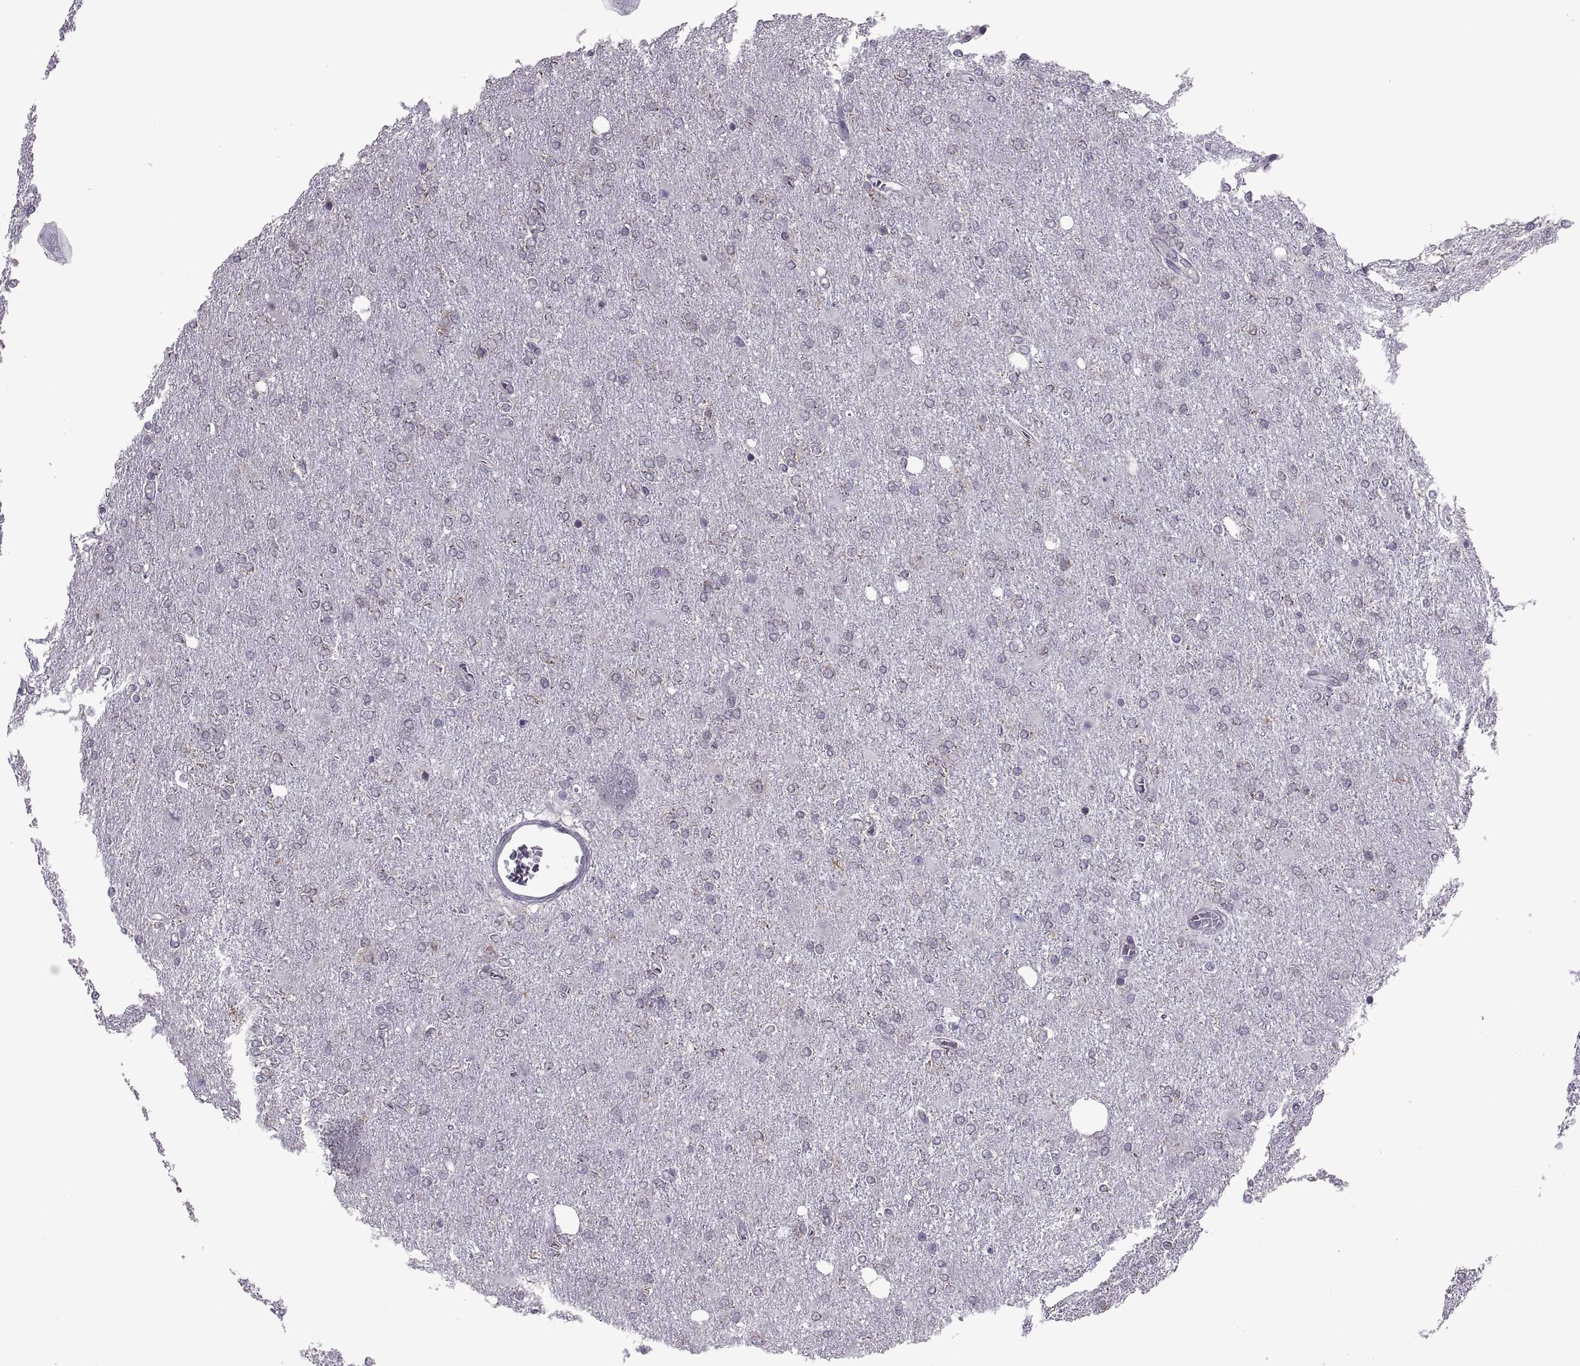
{"staining": {"intensity": "negative", "quantity": "none", "location": "none"}, "tissue": "glioma", "cell_type": "Tumor cells", "image_type": "cancer", "snomed": [{"axis": "morphology", "description": "Glioma, malignant, High grade"}, {"axis": "topography", "description": "Cerebral cortex"}], "caption": "Immunohistochemistry of human malignant high-grade glioma shows no staining in tumor cells.", "gene": "PABPC1", "patient": {"sex": "male", "age": 70}}